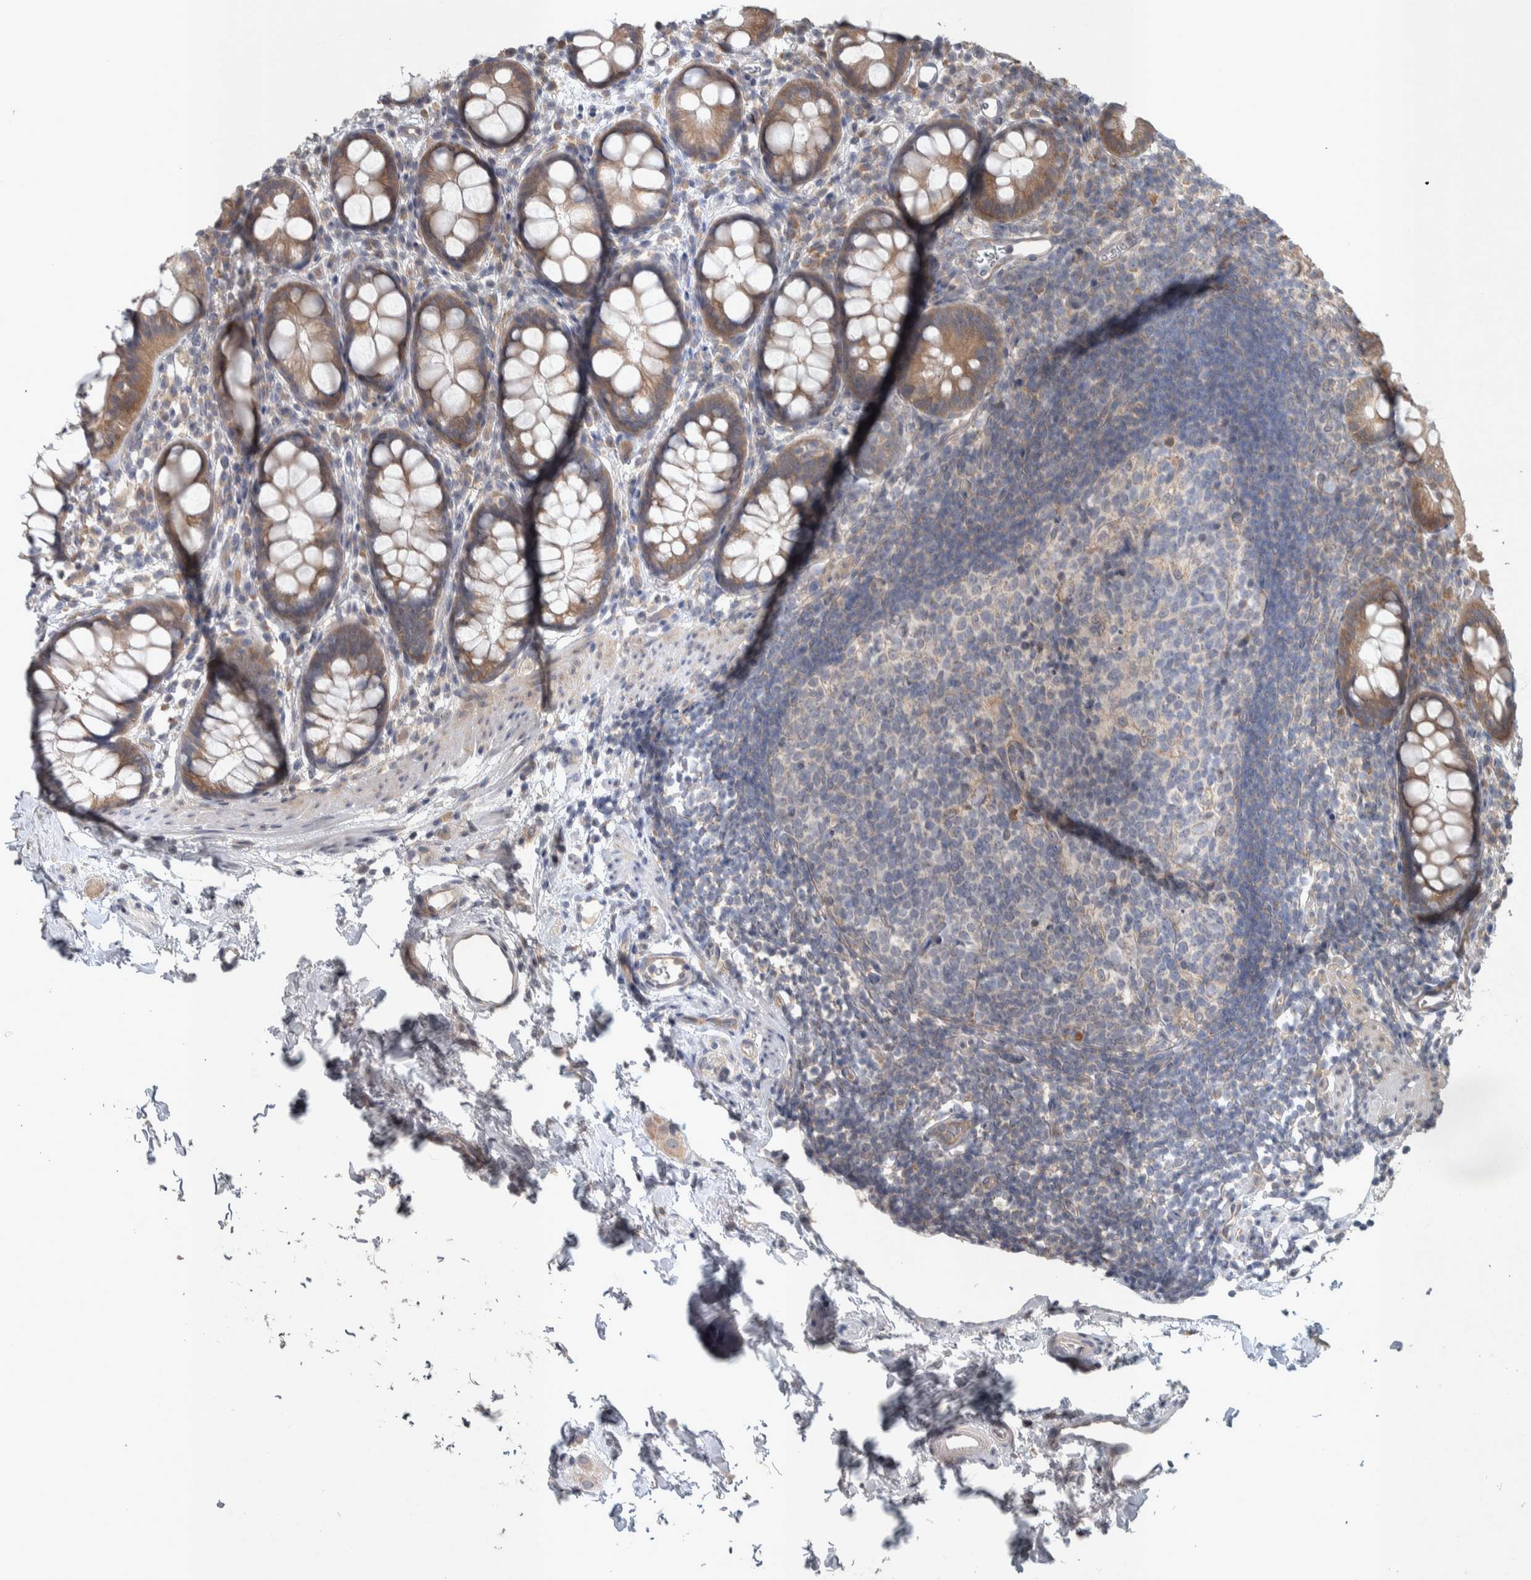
{"staining": {"intensity": "moderate", "quantity": ">75%", "location": "cytoplasmic/membranous"}, "tissue": "rectum", "cell_type": "Glandular cells", "image_type": "normal", "snomed": [{"axis": "morphology", "description": "Normal tissue, NOS"}, {"axis": "topography", "description": "Rectum"}], "caption": "Immunohistochemistry (IHC) of normal rectum displays medium levels of moderate cytoplasmic/membranous staining in approximately >75% of glandular cells. The protein of interest is shown in brown color, while the nuclei are stained blue.", "gene": "SRP68", "patient": {"sex": "female", "age": 65}}